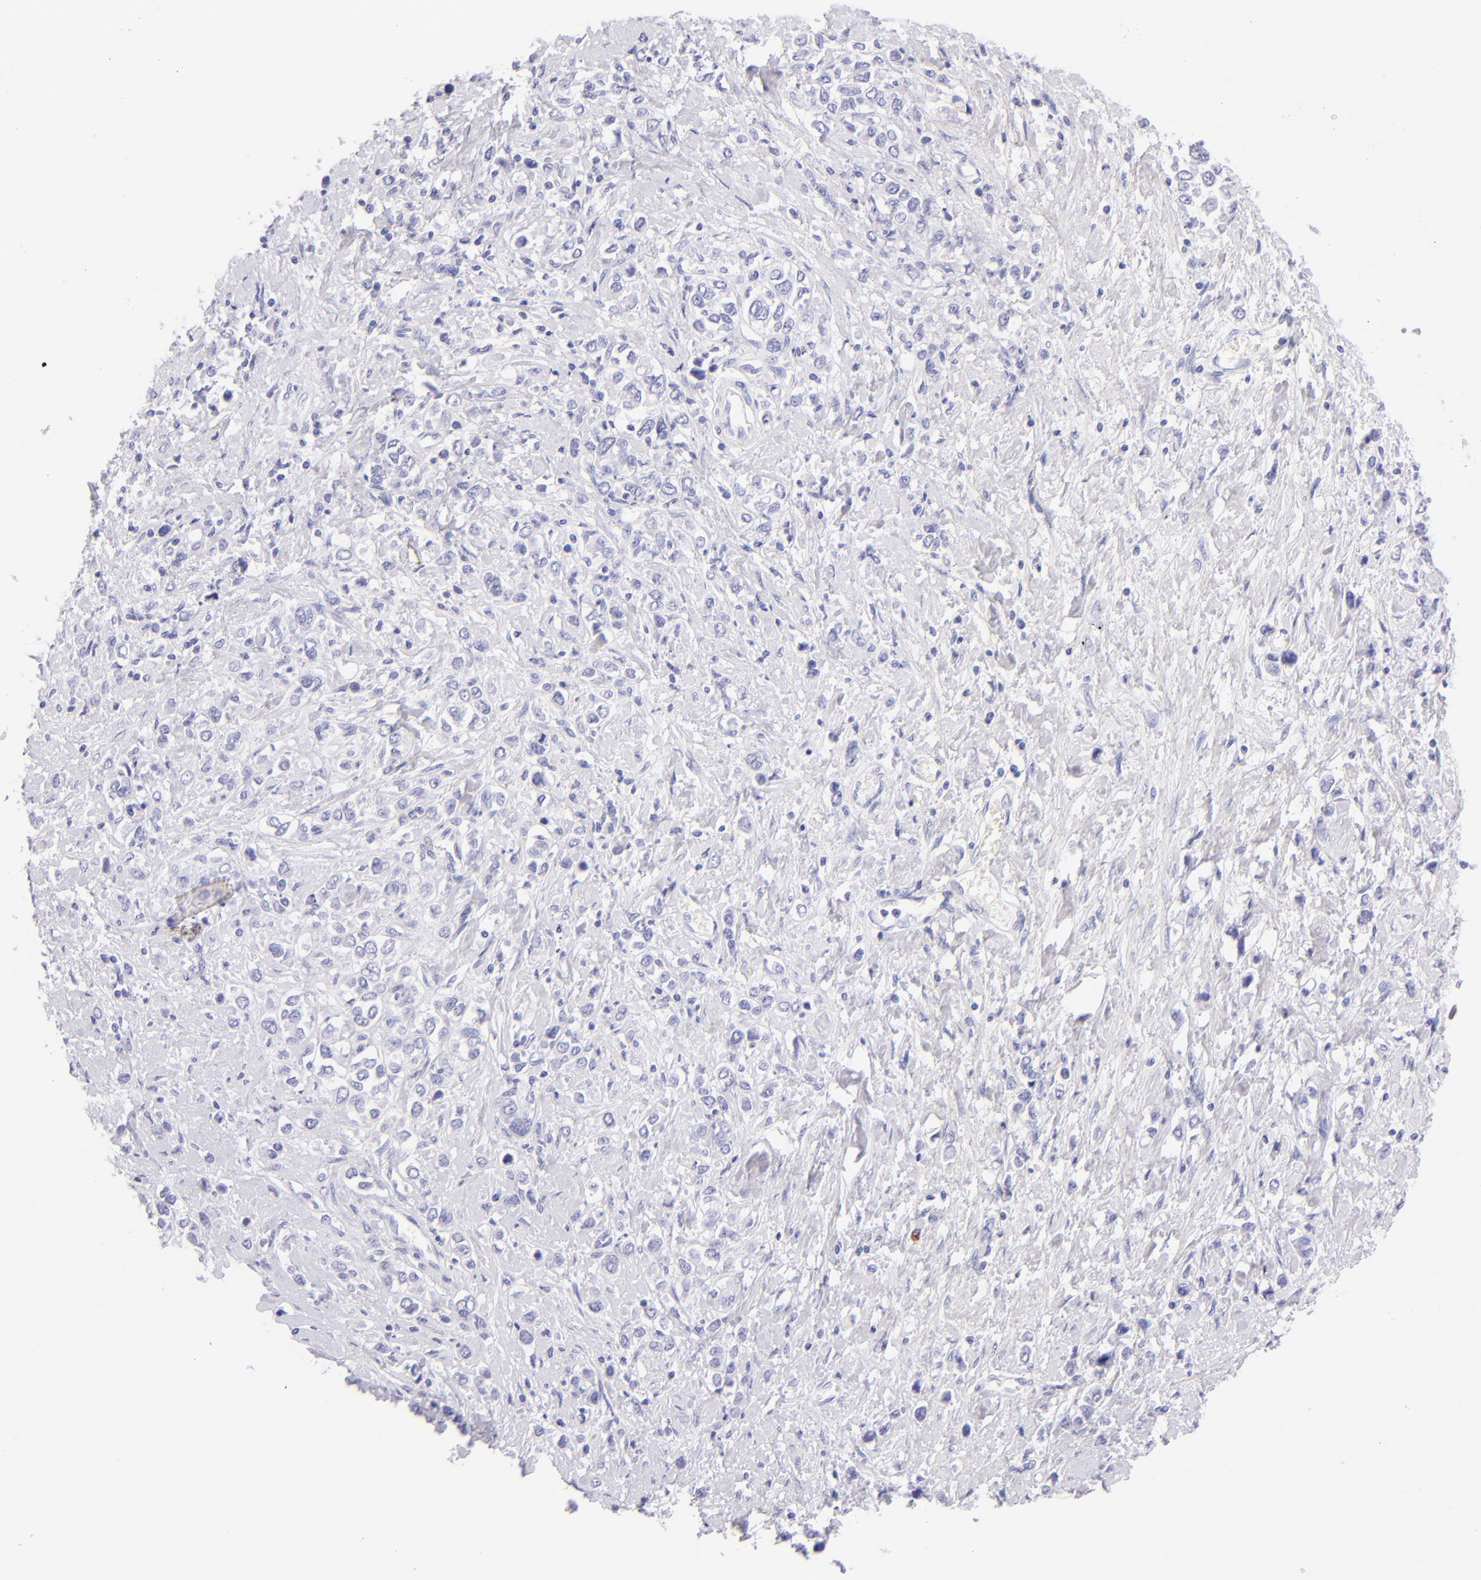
{"staining": {"intensity": "negative", "quantity": "none", "location": "none"}, "tissue": "stomach cancer", "cell_type": "Tumor cells", "image_type": "cancer", "snomed": [{"axis": "morphology", "description": "Adenocarcinoma, NOS"}, {"axis": "topography", "description": "Stomach, upper"}], "caption": "A high-resolution photomicrograph shows IHC staining of adenocarcinoma (stomach), which displays no significant expression in tumor cells.", "gene": "SDC1", "patient": {"sex": "male", "age": 76}}